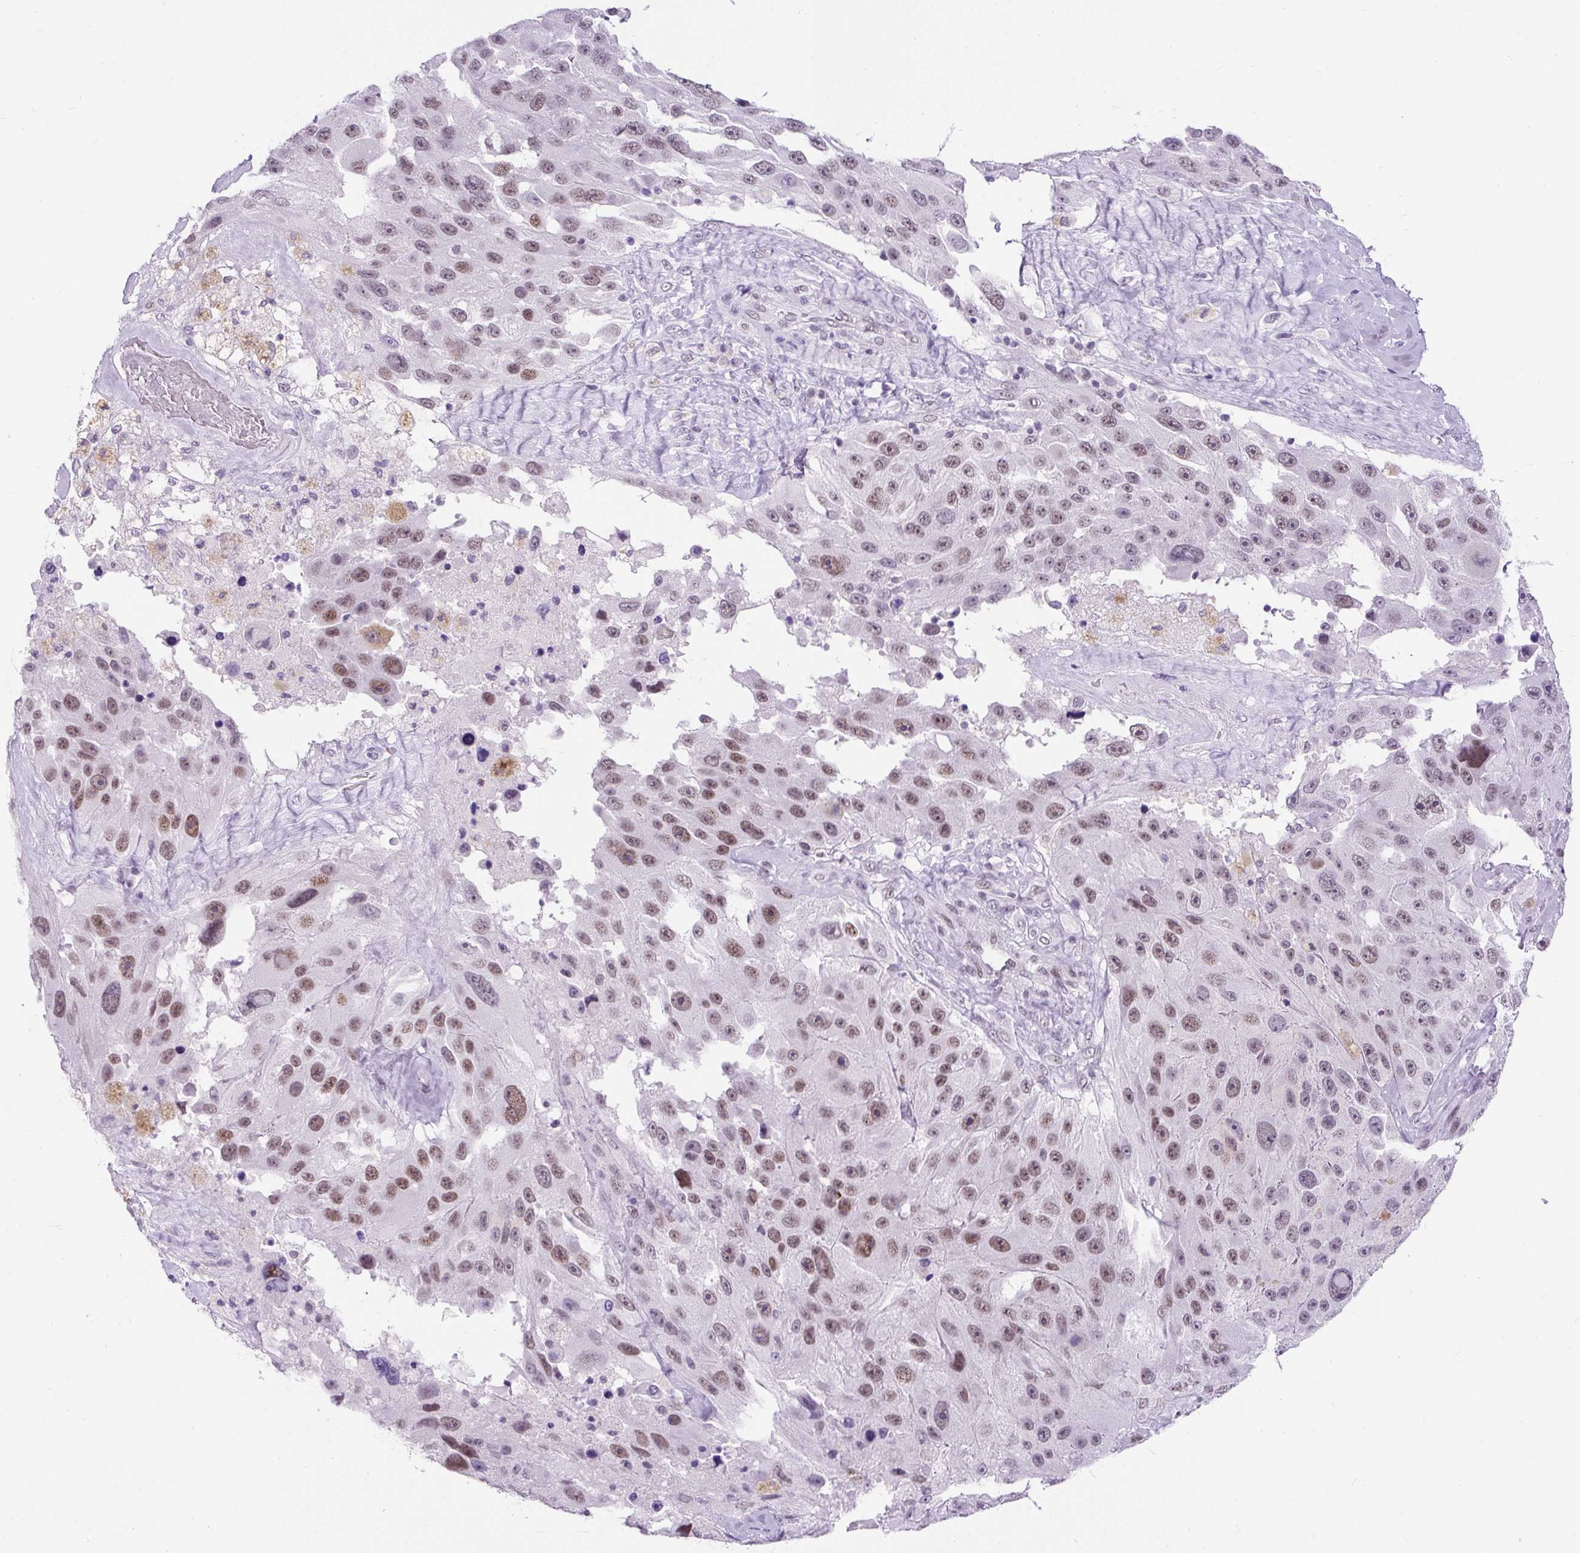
{"staining": {"intensity": "moderate", "quantity": "25%-75%", "location": "nuclear"}, "tissue": "melanoma", "cell_type": "Tumor cells", "image_type": "cancer", "snomed": [{"axis": "morphology", "description": "Malignant melanoma, Metastatic site"}, {"axis": "topography", "description": "Lymph node"}], "caption": "A brown stain highlights moderate nuclear staining of a protein in human melanoma tumor cells.", "gene": "PLCXD2", "patient": {"sex": "male", "age": 62}}